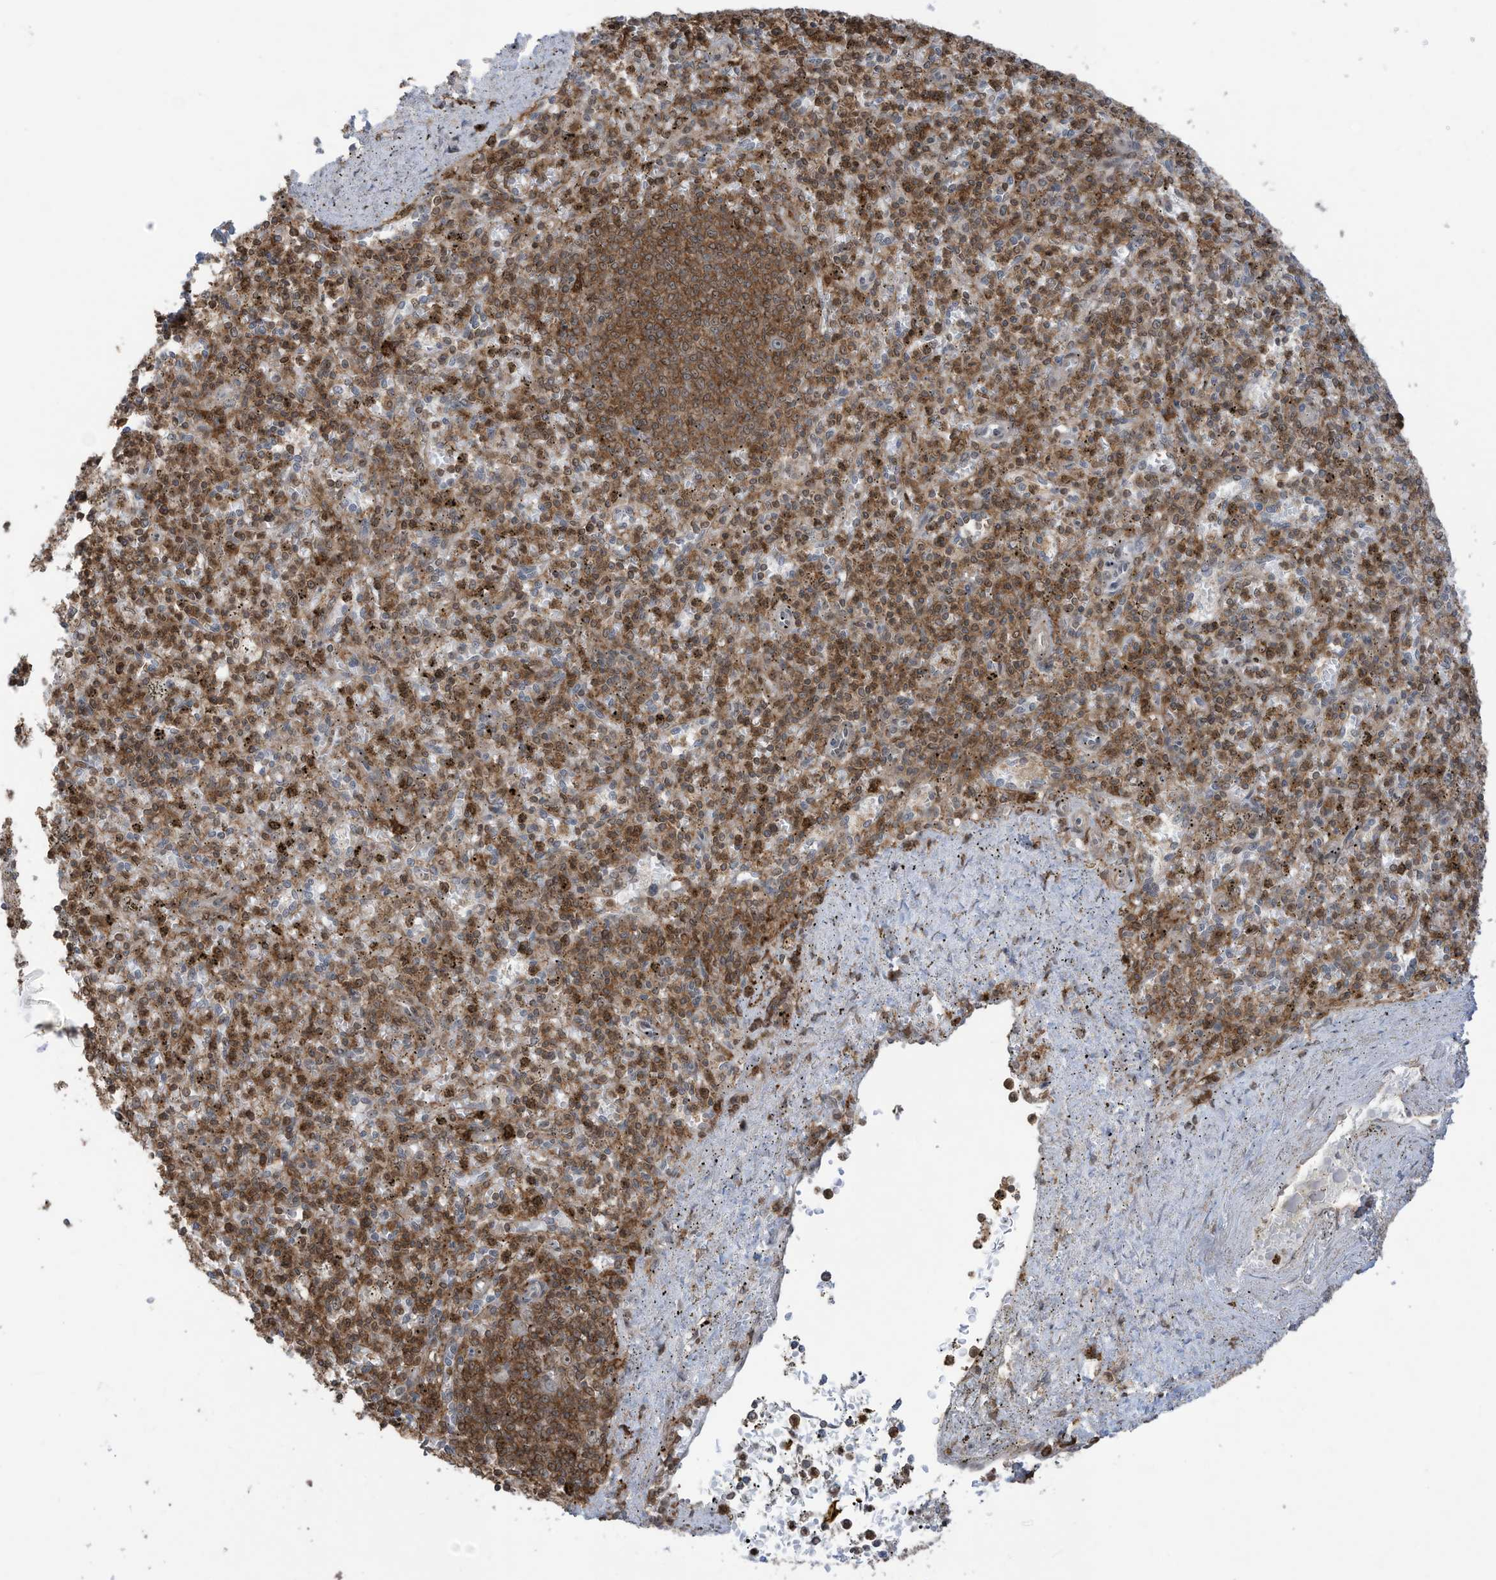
{"staining": {"intensity": "strong", "quantity": "<25%", "location": "nuclear"}, "tissue": "spleen", "cell_type": "Cells in red pulp", "image_type": "normal", "snomed": [{"axis": "morphology", "description": "Normal tissue, NOS"}, {"axis": "topography", "description": "Spleen"}], "caption": "Benign spleen was stained to show a protein in brown. There is medium levels of strong nuclear positivity in about <25% of cells in red pulp. (brown staining indicates protein expression, while blue staining denotes nuclei).", "gene": "REPIN1", "patient": {"sex": "male", "age": 72}}